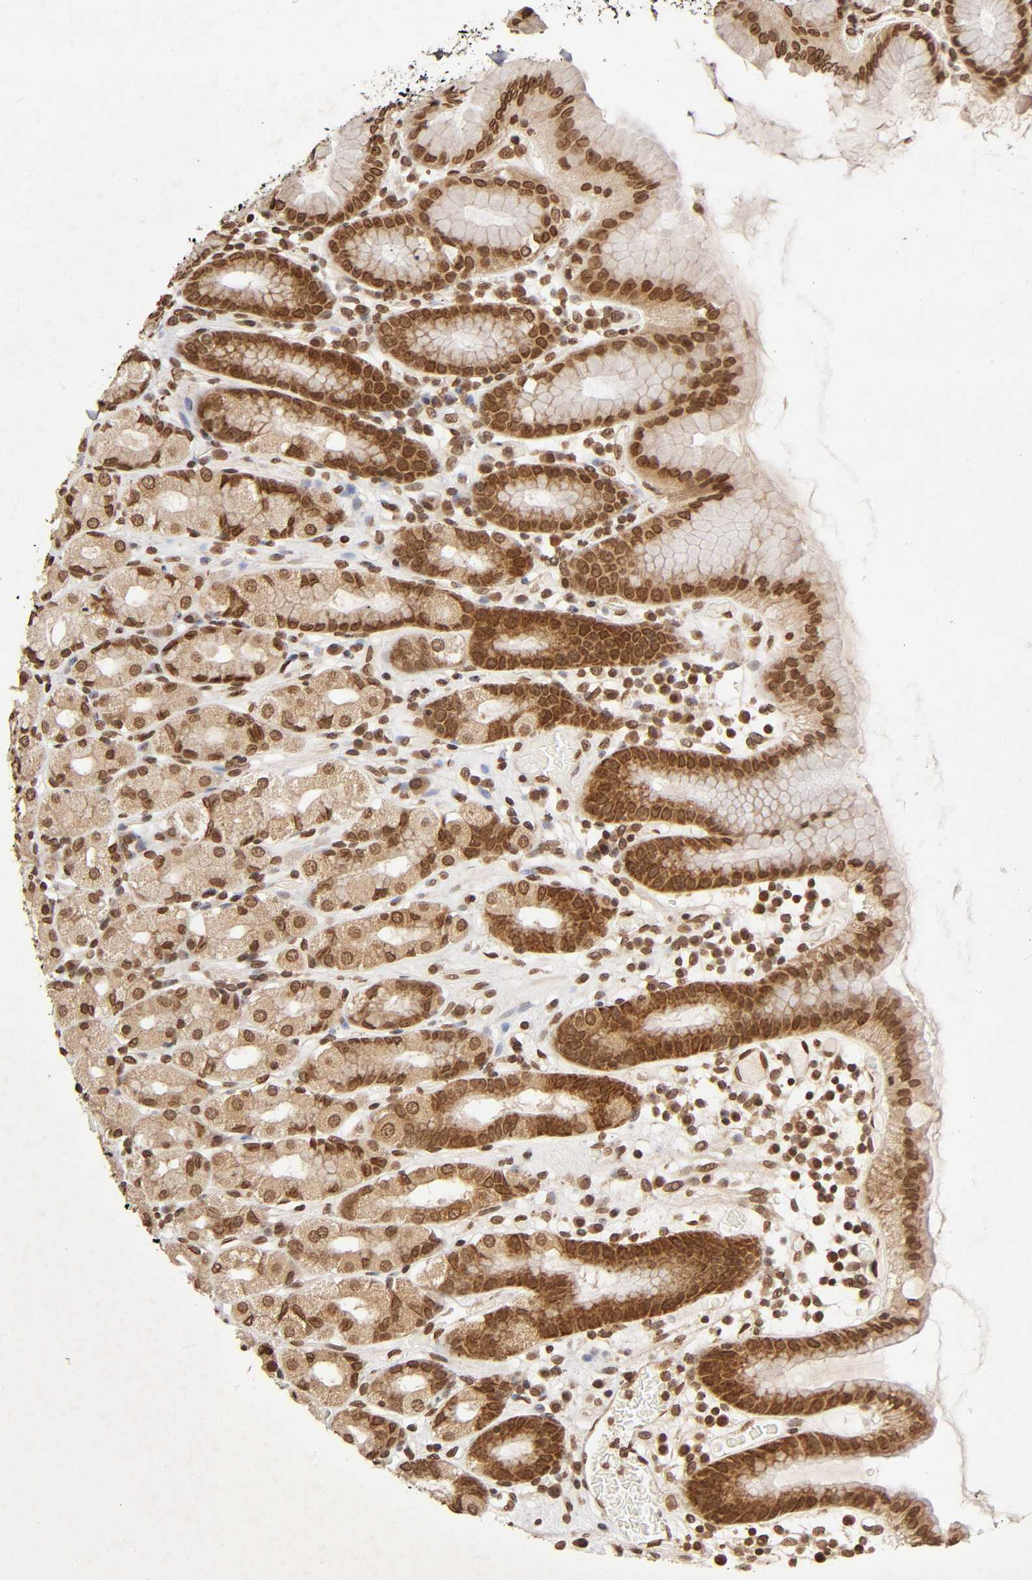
{"staining": {"intensity": "moderate", "quantity": ">75%", "location": "cytoplasmic/membranous,nuclear"}, "tissue": "stomach", "cell_type": "Glandular cells", "image_type": "normal", "snomed": [{"axis": "morphology", "description": "Normal tissue, NOS"}, {"axis": "topography", "description": "Stomach, upper"}], "caption": "Normal stomach exhibits moderate cytoplasmic/membranous,nuclear expression in approximately >75% of glandular cells.", "gene": "MLLT6", "patient": {"sex": "male", "age": 68}}